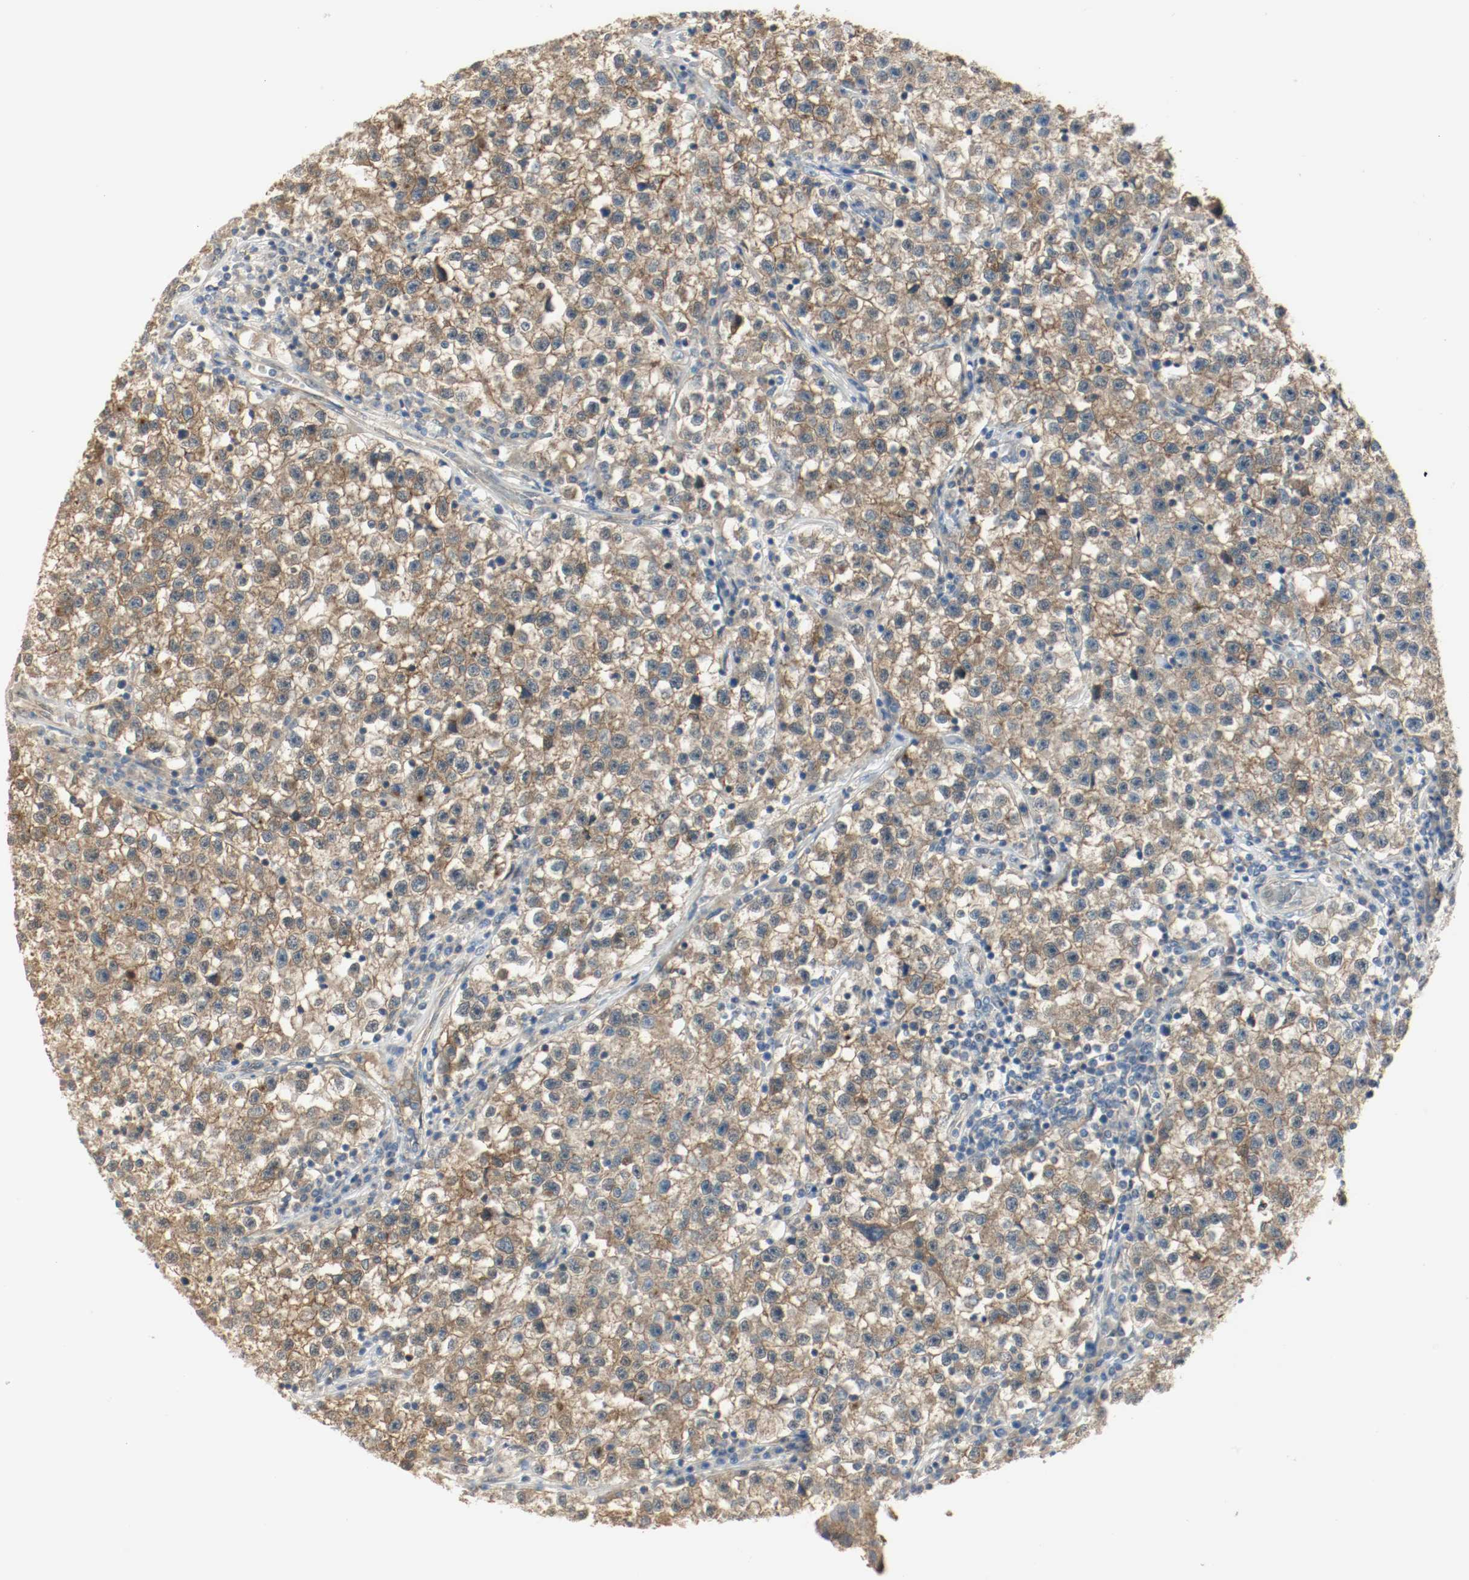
{"staining": {"intensity": "moderate", "quantity": ">75%", "location": "cytoplasmic/membranous"}, "tissue": "testis cancer", "cell_type": "Tumor cells", "image_type": "cancer", "snomed": [{"axis": "morphology", "description": "Seminoma, NOS"}, {"axis": "topography", "description": "Testis"}], "caption": "Immunohistochemical staining of human testis cancer exhibits medium levels of moderate cytoplasmic/membranous expression in about >75% of tumor cells.", "gene": "MELTF", "patient": {"sex": "male", "age": 22}}